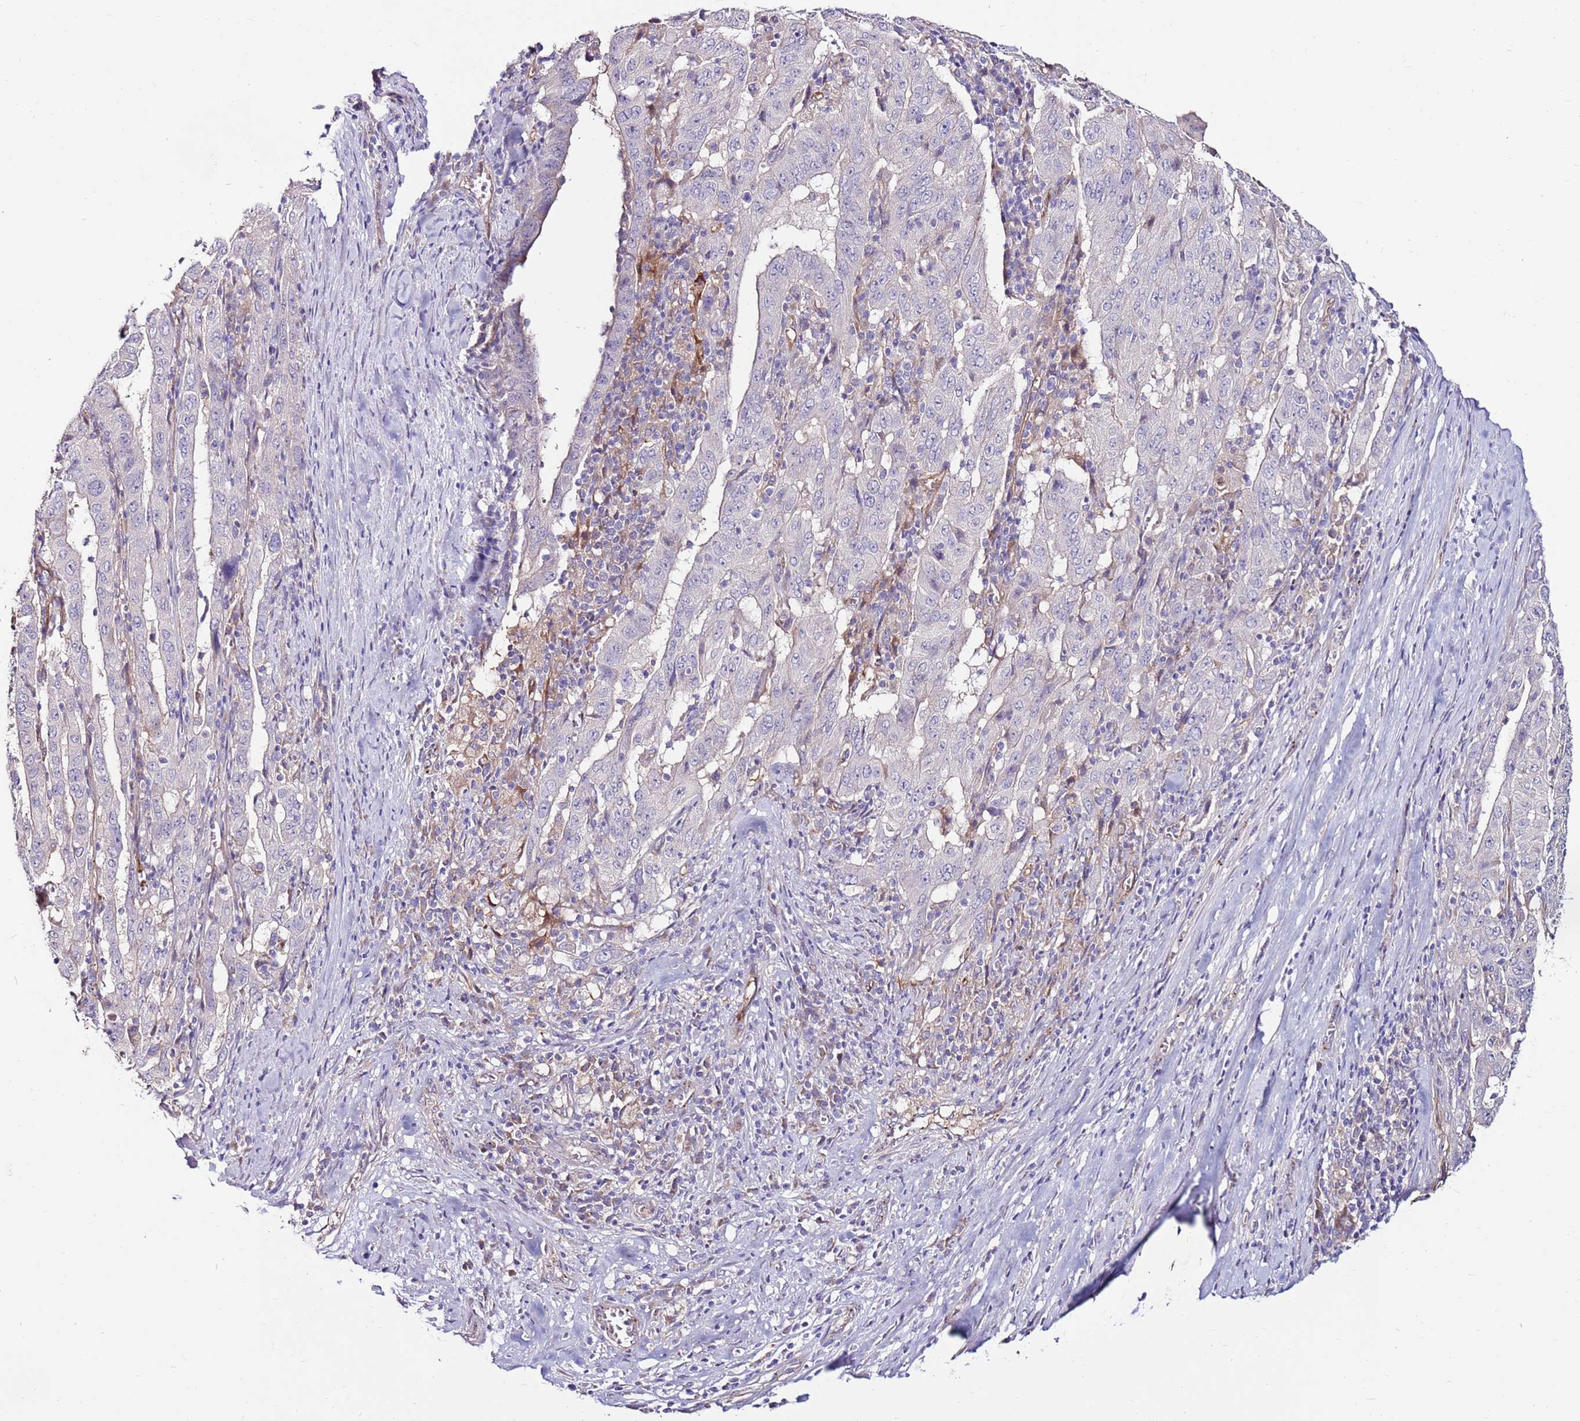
{"staining": {"intensity": "negative", "quantity": "none", "location": "none"}, "tissue": "pancreatic cancer", "cell_type": "Tumor cells", "image_type": "cancer", "snomed": [{"axis": "morphology", "description": "Adenocarcinoma, NOS"}, {"axis": "topography", "description": "Pancreas"}], "caption": "This is a micrograph of IHC staining of pancreatic cancer (adenocarcinoma), which shows no expression in tumor cells.", "gene": "SLC44A4", "patient": {"sex": "male", "age": 63}}